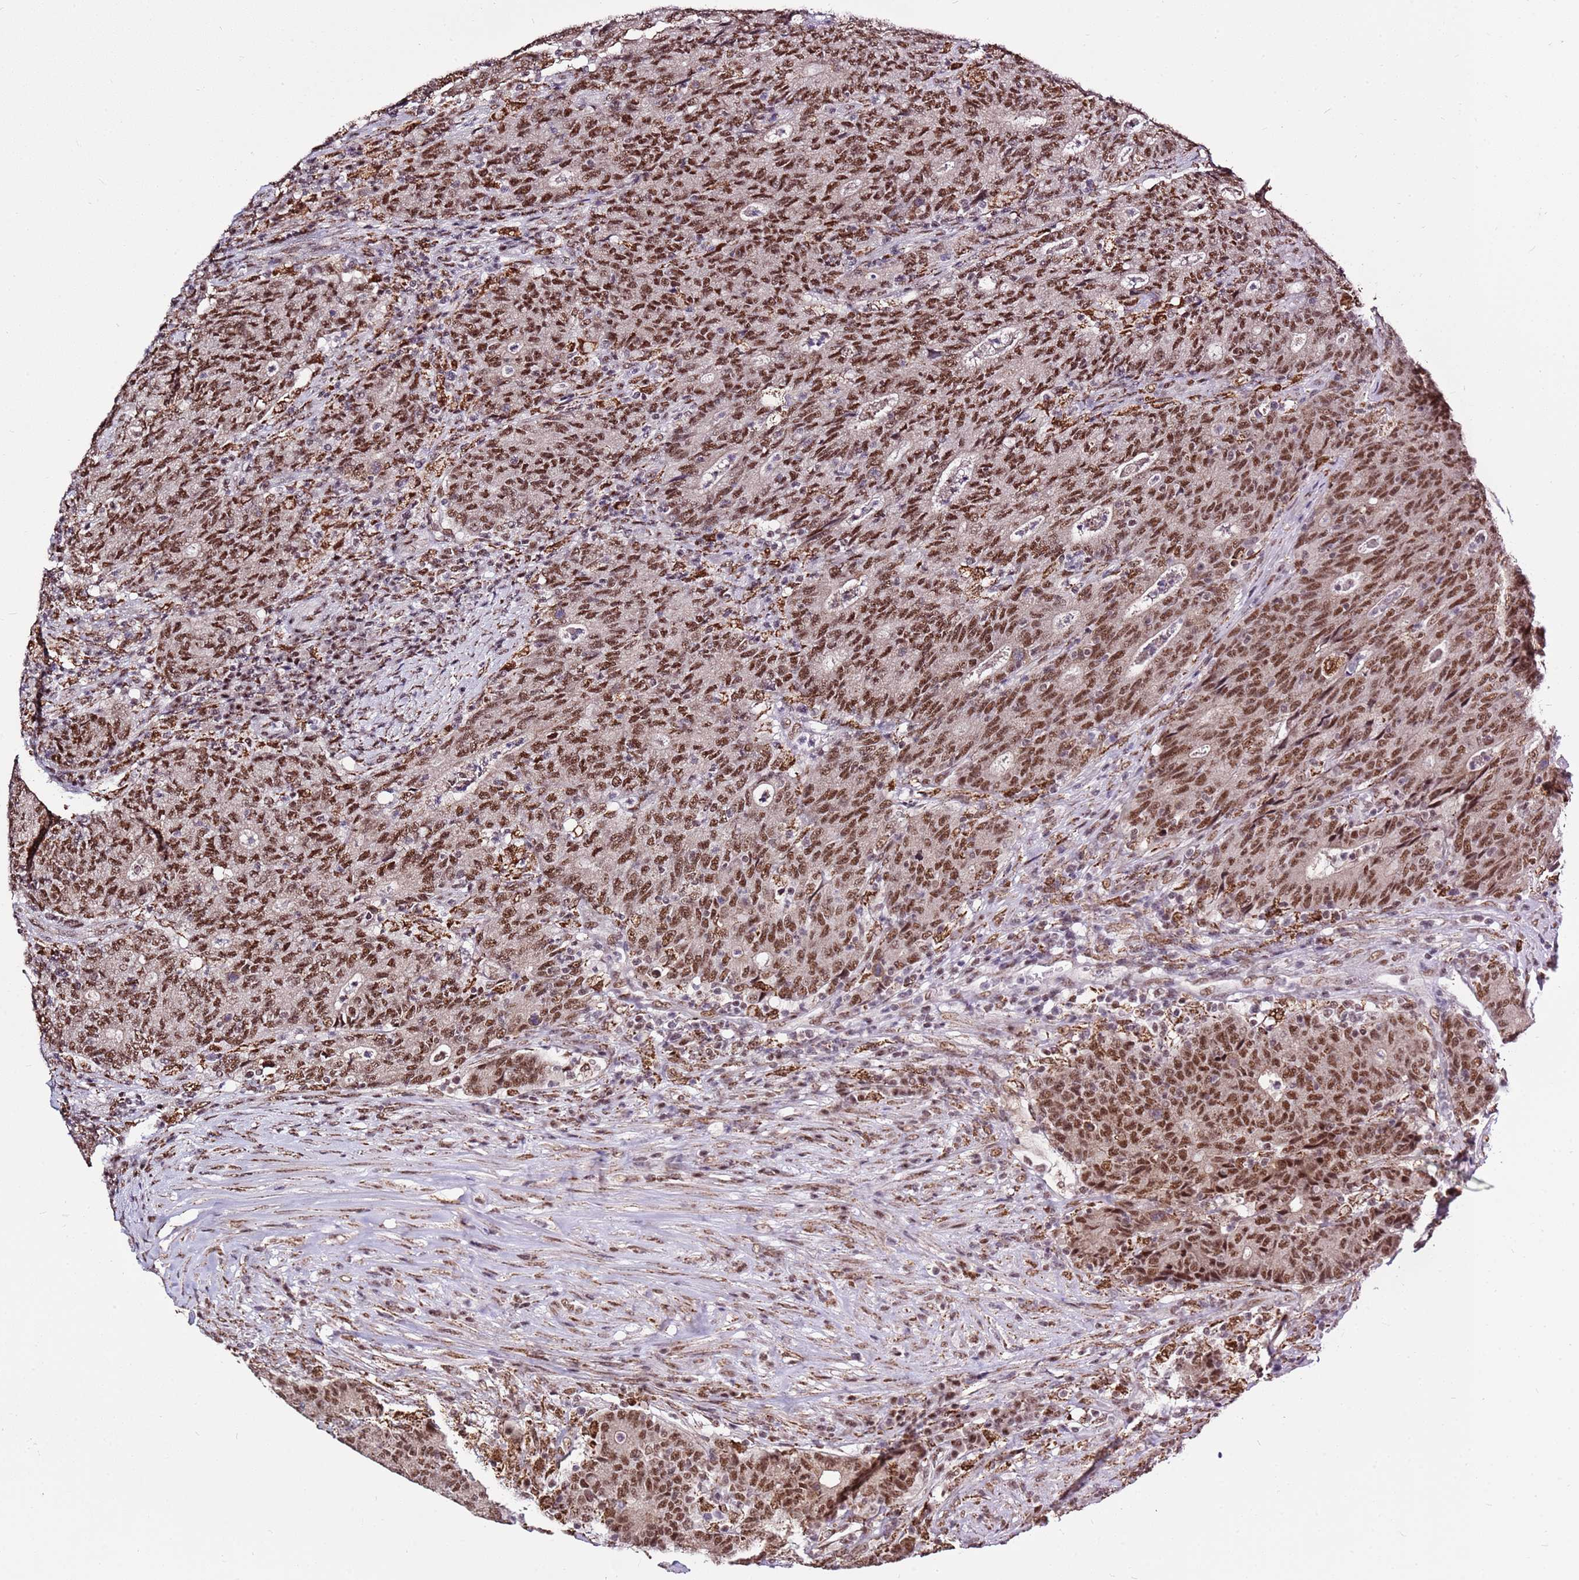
{"staining": {"intensity": "strong", "quantity": ">75%", "location": "nuclear"}, "tissue": "colorectal cancer", "cell_type": "Tumor cells", "image_type": "cancer", "snomed": [{"axis": "morphology", "description": "Adenocarcinoma, NOS"}, {"axis": "topography", "description": "Colon"}], "caption": "Protein expression analysis of colorectal adenocarcinoma displays strong nuclear expression in about >75% of tumor cells. Immunohistochemistry (ihc) stains the protein of interest in brown and the nuclei are stained blue.", "gene": "AKAP8L", "patient": {"sex": "female", "age": 75}}